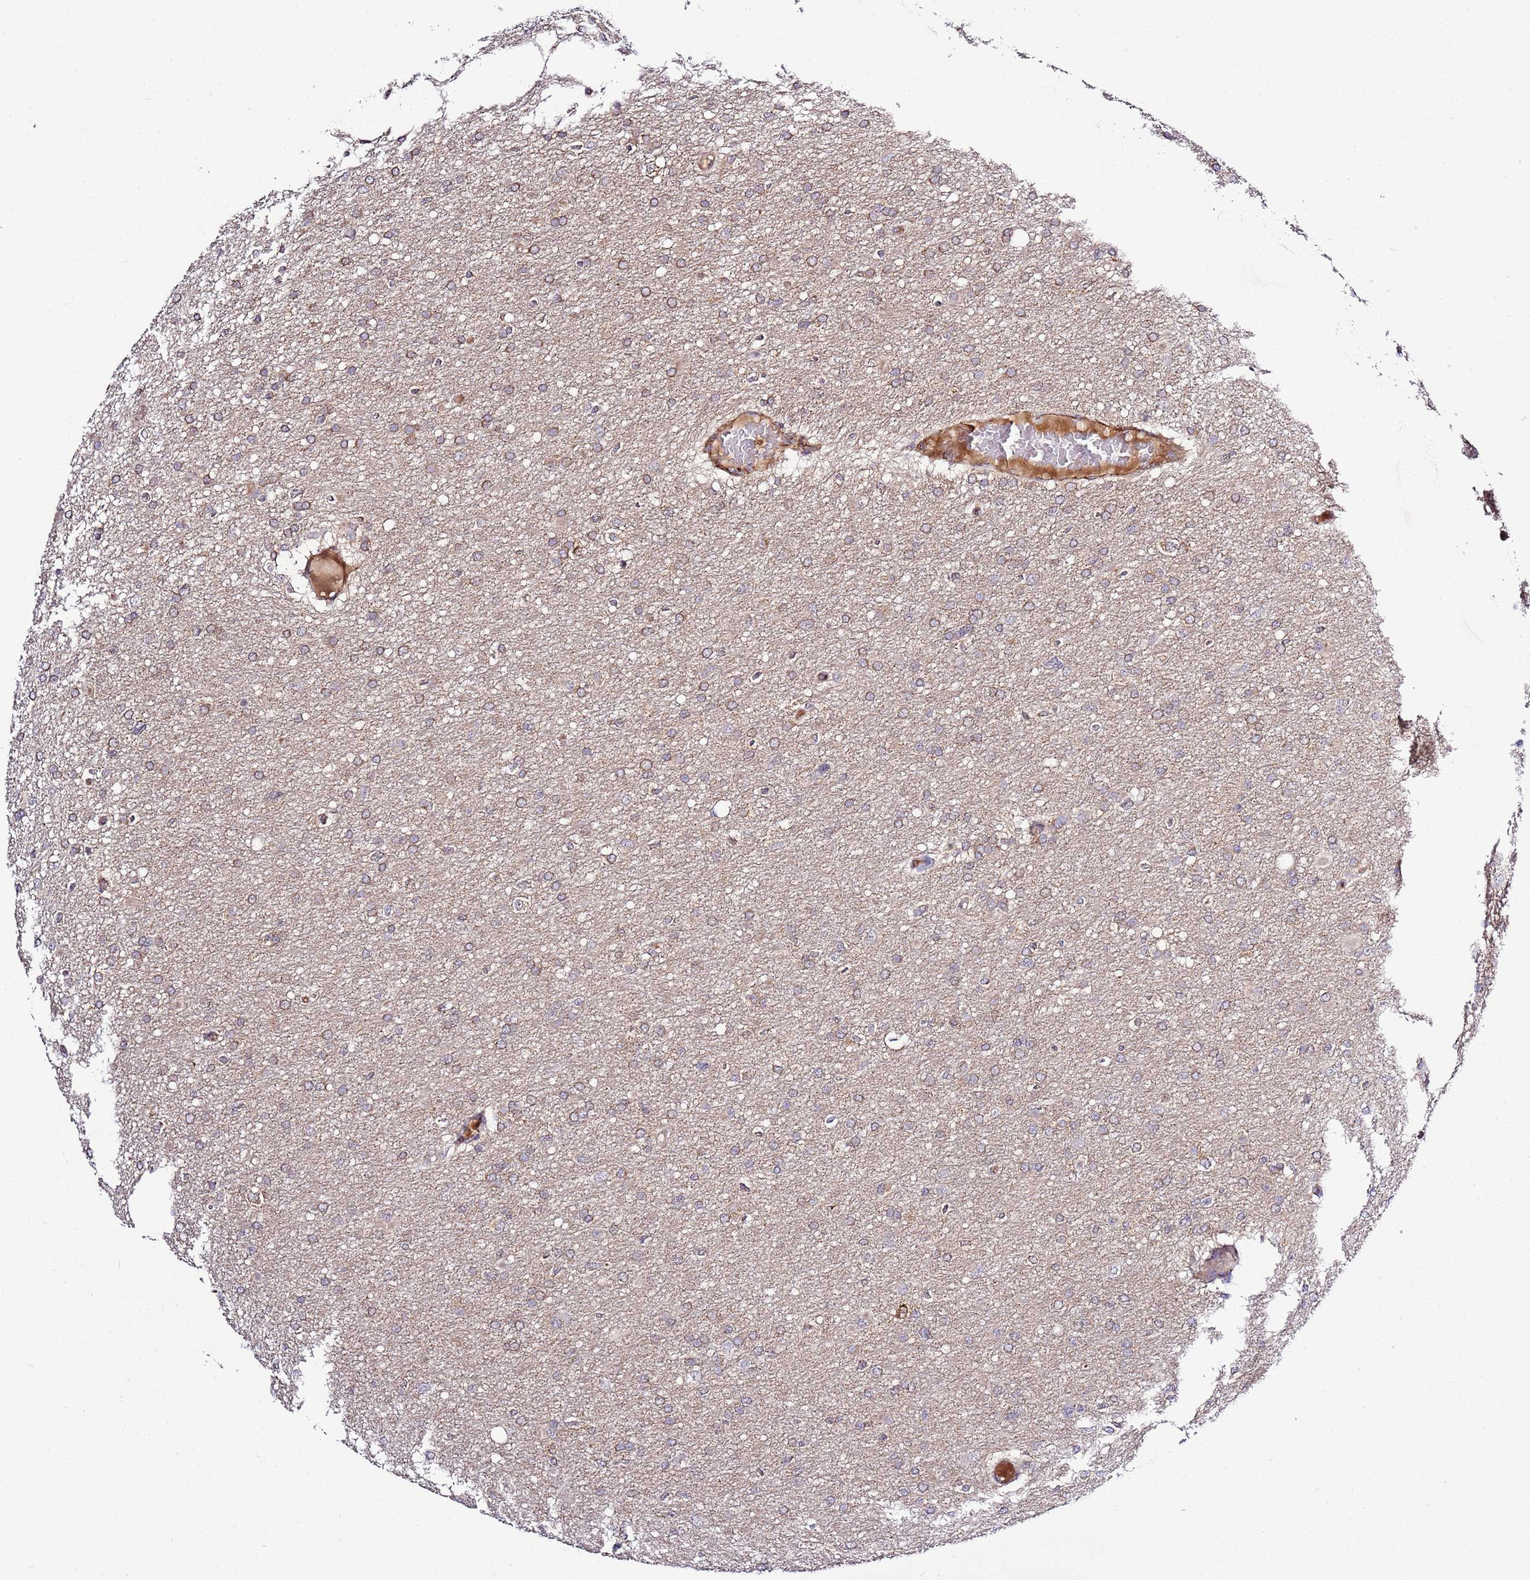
{"staining": {"intensity": "moderate", "quantity": ">75%", "location": "cytoplasmic/membranous"}, "tissue": "glioma", "cell_type": "Tumor cells", "image_type": "cancer", "snomed": [{"axis": "morphology", "description": "Glioma, malignant, High grade"}, {"axis": "topography", "description": "Cerebral cortex"}], "caption": "Immunohistochemical staining of human malignant glioma (high-grade) reveals moderate cytoplasmic/membranous protein staining in about >75% of tumor cells. (IHC, brightfield microscopy, high magnification).", "gene": "PVRIG", "patient": {"sex": "female", "age": 36}}